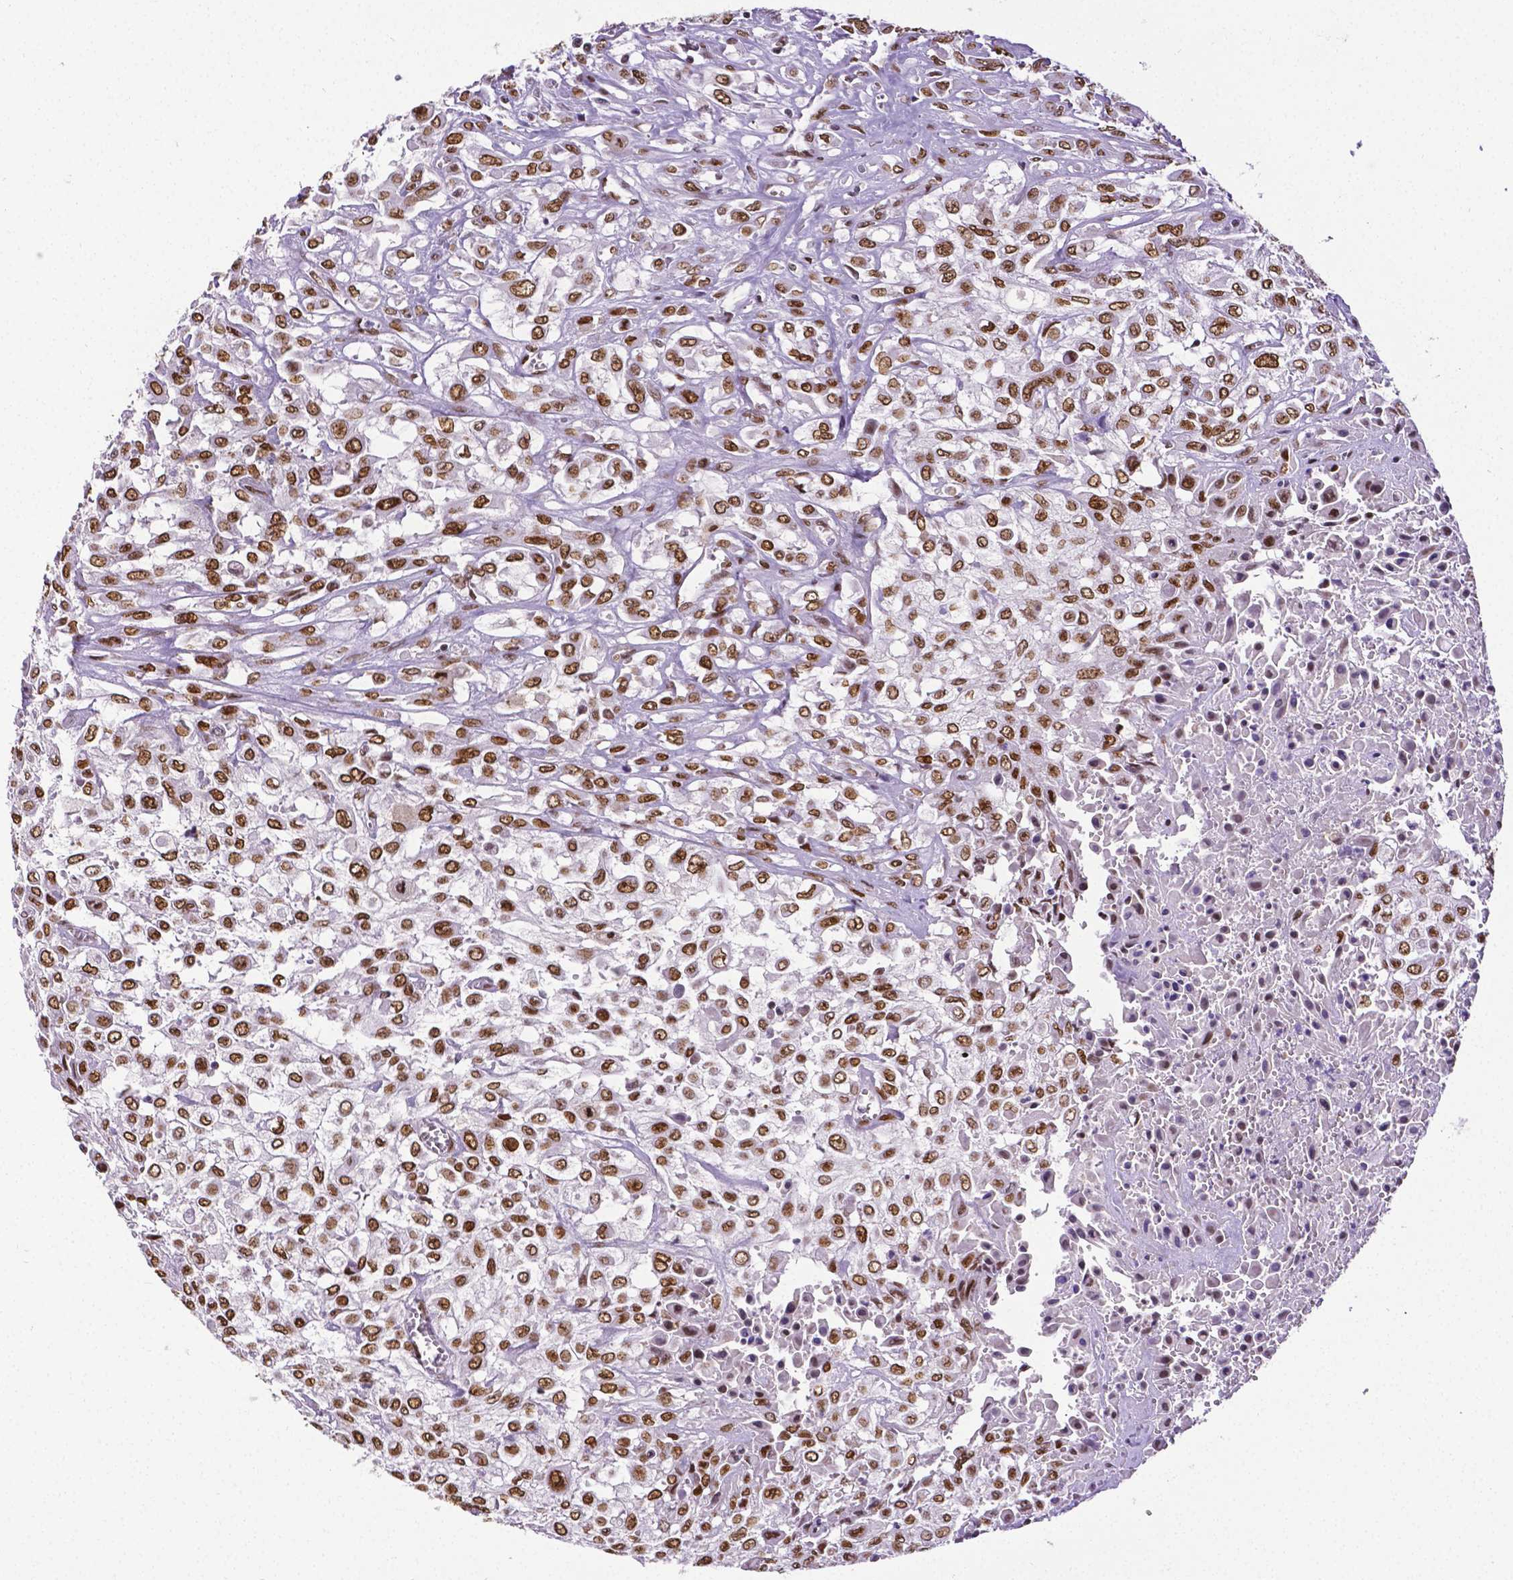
{"staining": {"intensity": "moderate", "quantity": ">75%", "location": "nuclear"}, "tissue": "urothelial cancer", "cell_type": "Tumor cells", "image_type": "cancer", "snomed": [{"axis": "morphology", "description": "Urothelial carcinoma, High grade"}, {"axis": "topography", "description": "Urinary bladder"}], "caption": "Immunohistochemistry (IHC) (DAB (3,3'-diaminobenzidine)) staining of human urothelial cancer displays moderate nuclear protein positivity in approximately >75% of tumor cells. Nuclei are stained in blue.", "gene": "REST", "patient": {"sex": "male", "age": 57}}